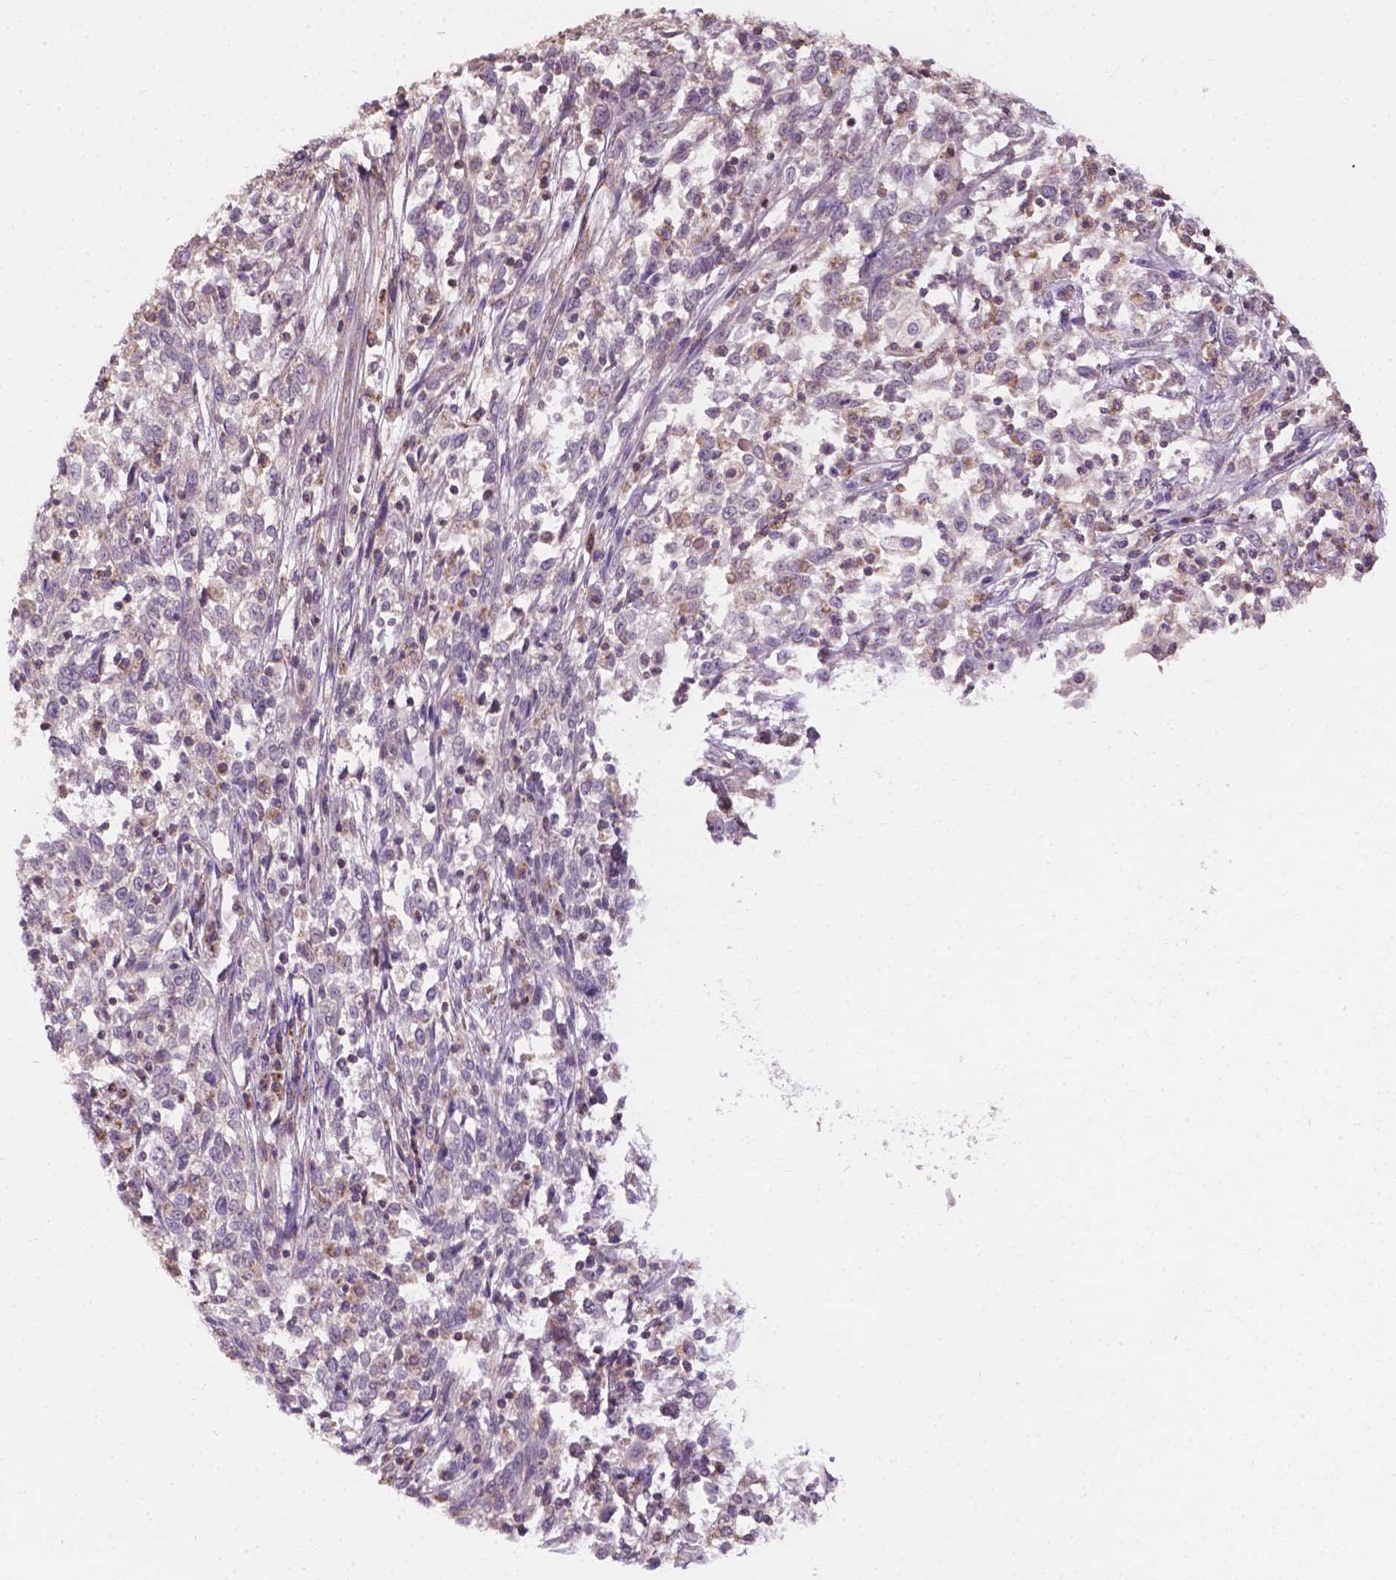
{"staining": {"intensity": "negative", "quantity": "none", "location": "none"}, "tissue": "cervical cancer", "cell_type": "Tumor cells", "image_type": "cancer", "snomed": [{"axis": "morphology", "description": "Adenocarcinoma, NOS"}, {"axis": "topography", "description": "Cervix"}], "caption": "High magnification brightfield microscopy of cervical adenocarcinoma stained with DAB (3,3'-diaminobenzidine) (brown) and counterstained with hematoxylin (blue): tumor cells show no significant expression. The staining is performed using DAB (3,3'-diaminobenzidine) brown chromogen with nuclei counter-stained in using hematoxylin.", "gene": "NDUFA10", "patient": {"sex": "female", "age": 40}}